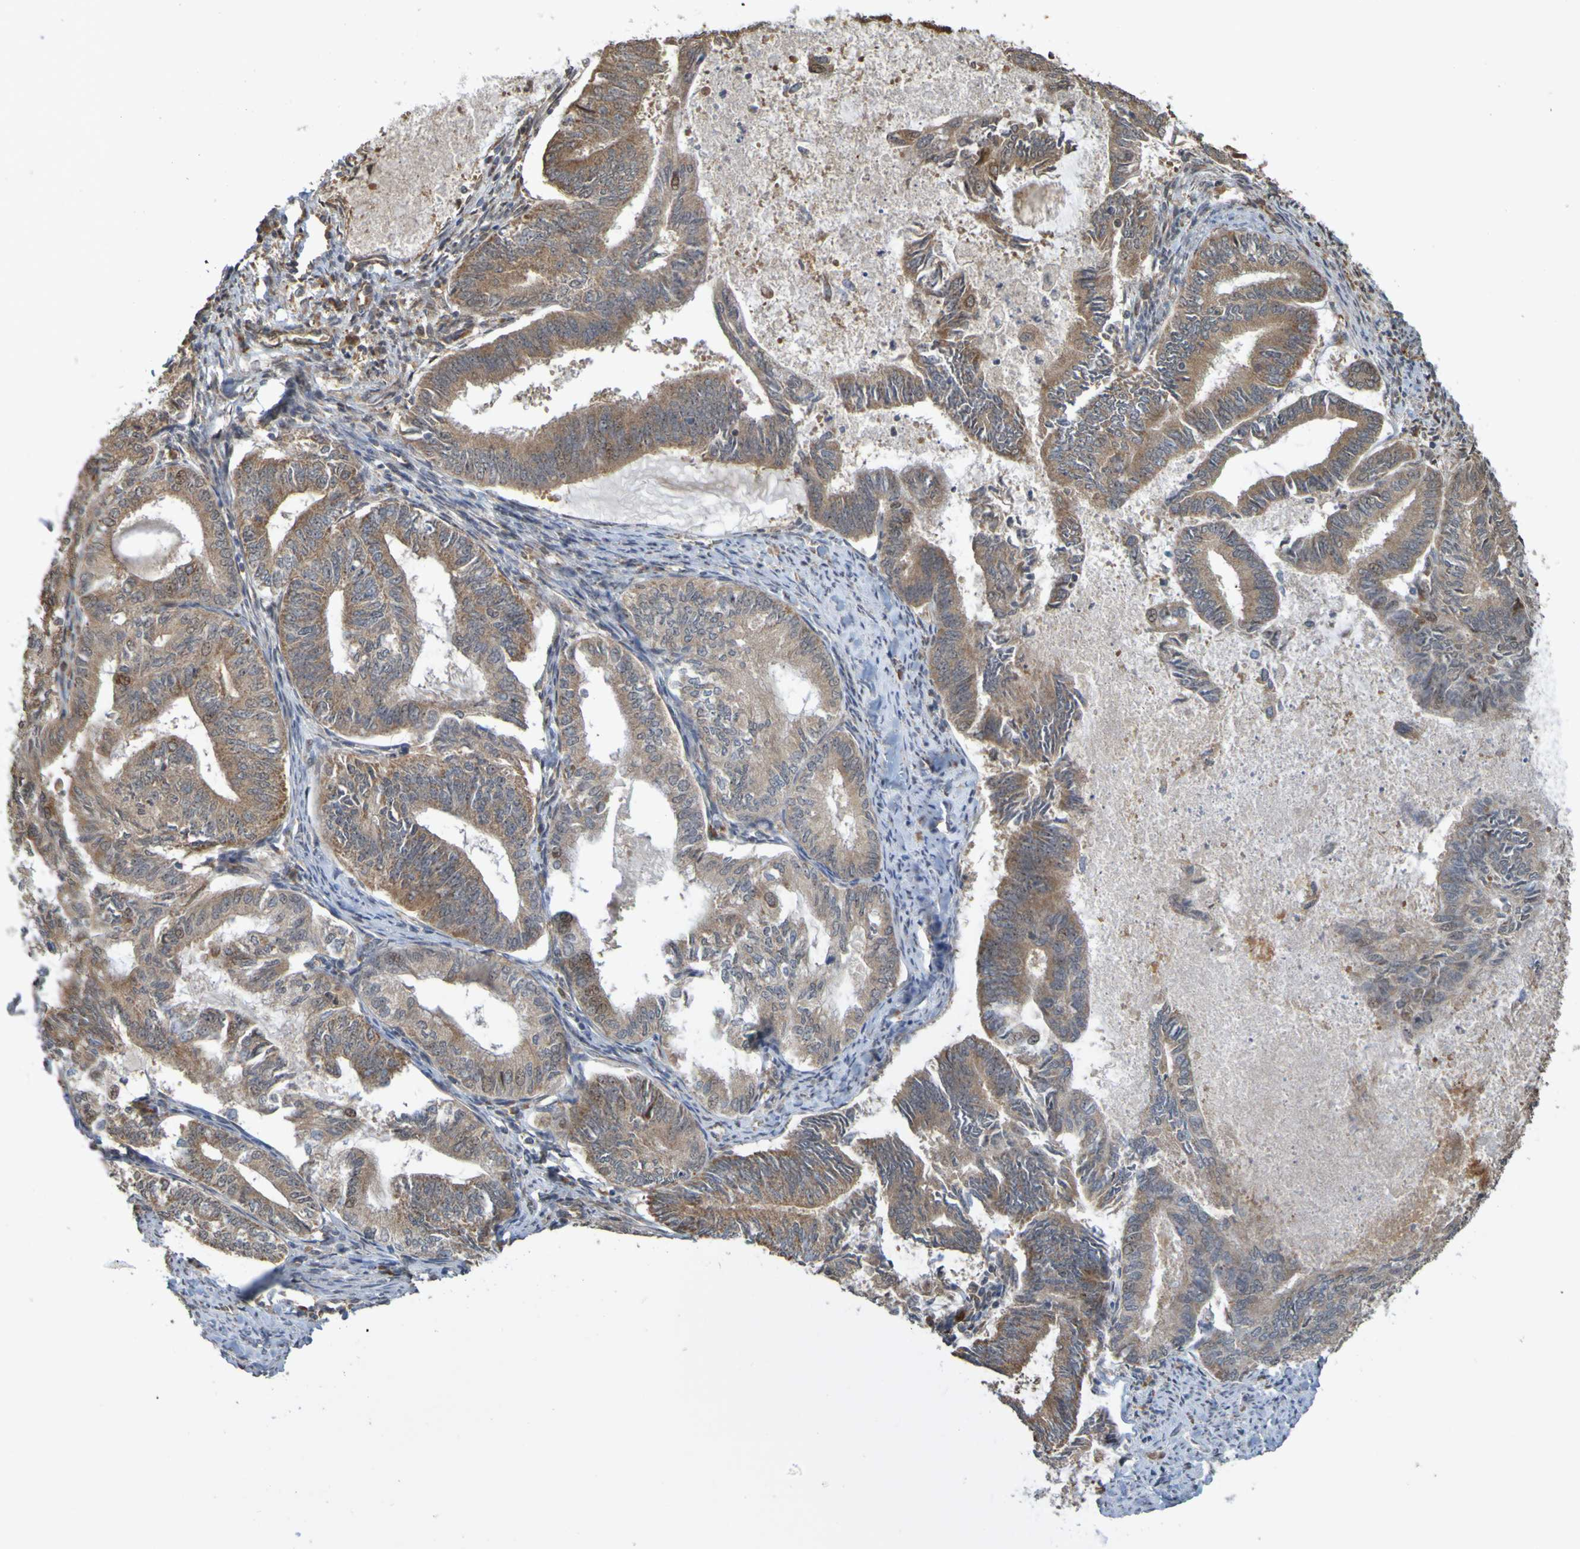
{"staining": {"intensity": "moderate", "quantity": ">75%", "location": "cytoplasmic/membranous"}, "tissue": "endometrial cancer", "cell_type": "Tumor cells", "image_type": "cancer", "snomed": [{"axis": "morphology", "description": "Adenocarcinoma, NOS"}, {"axis": "topography", "description": "Endometrium"}], "caption": "Adenocarcinoma (endometrial) stained with immunohistochemistry demonstrates moderate cytoplasmic/membranous positivity in approximately >75% of tumor cells.", "gene": "TMBIM1", "patient": {"sex": "female", "age": 86}}